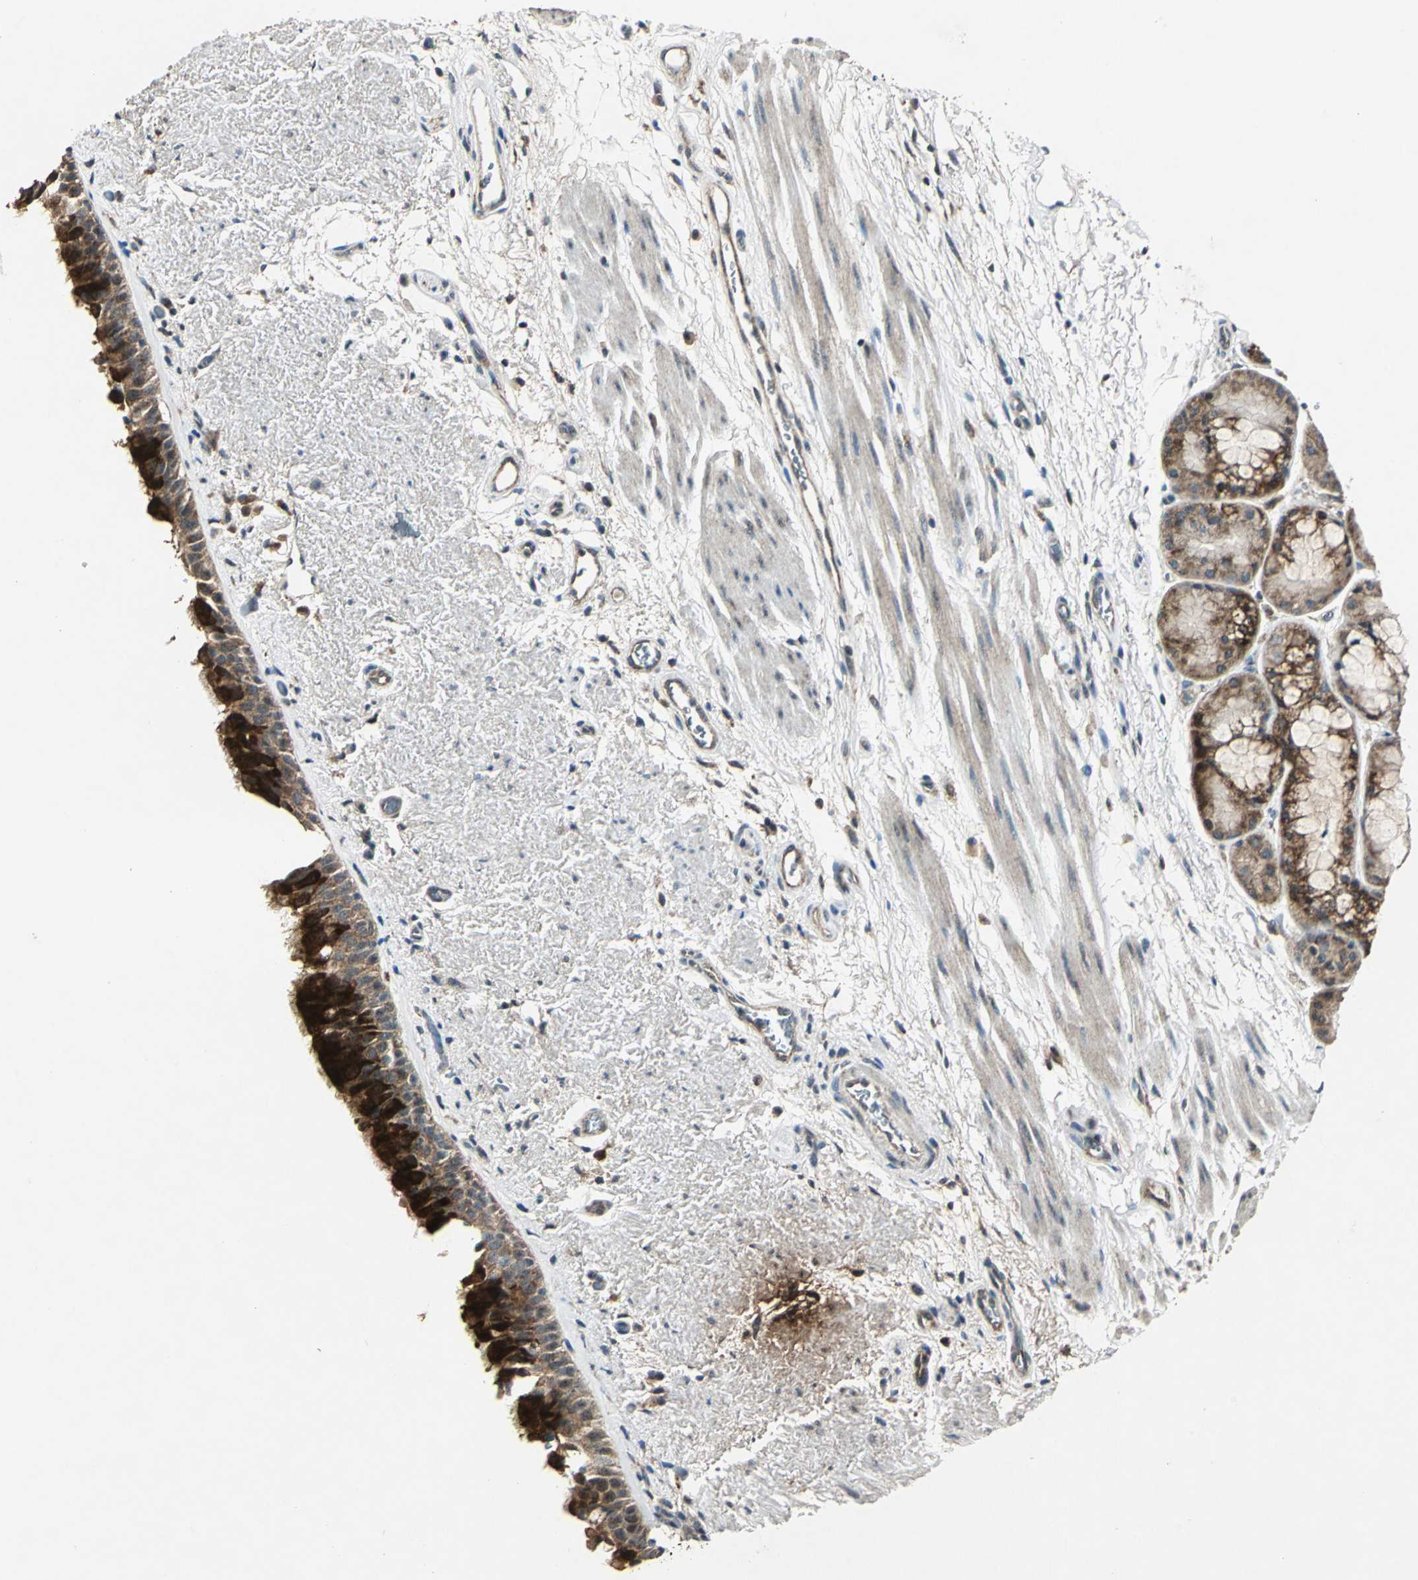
{"staining": {"intensity": "strong", "quantity": ">75%", "location": "cytoplasmic/membranous"}, "tissue": "bronchus", "cell_type": "Respiratory epithelial cells", "image_type": "normal", "snomed": [{"axis": "morphology", "description": "Normal tissue, NOS"}, {"axis": "topography", "description": "Bronchus"}], "caption": "Immunohistochemical staining of unremarkable human bronchus reveals >75% levels of strong cytoplasmic/membranous protein staining in about >75% of respiratory epithelial cells. (Stains: DAB in brown, nuclei in blue, Microscopy: brightfield microscopy at high magnification).", "gene": "AHSA1", "patient": {"sex": "female", "age": 54}}